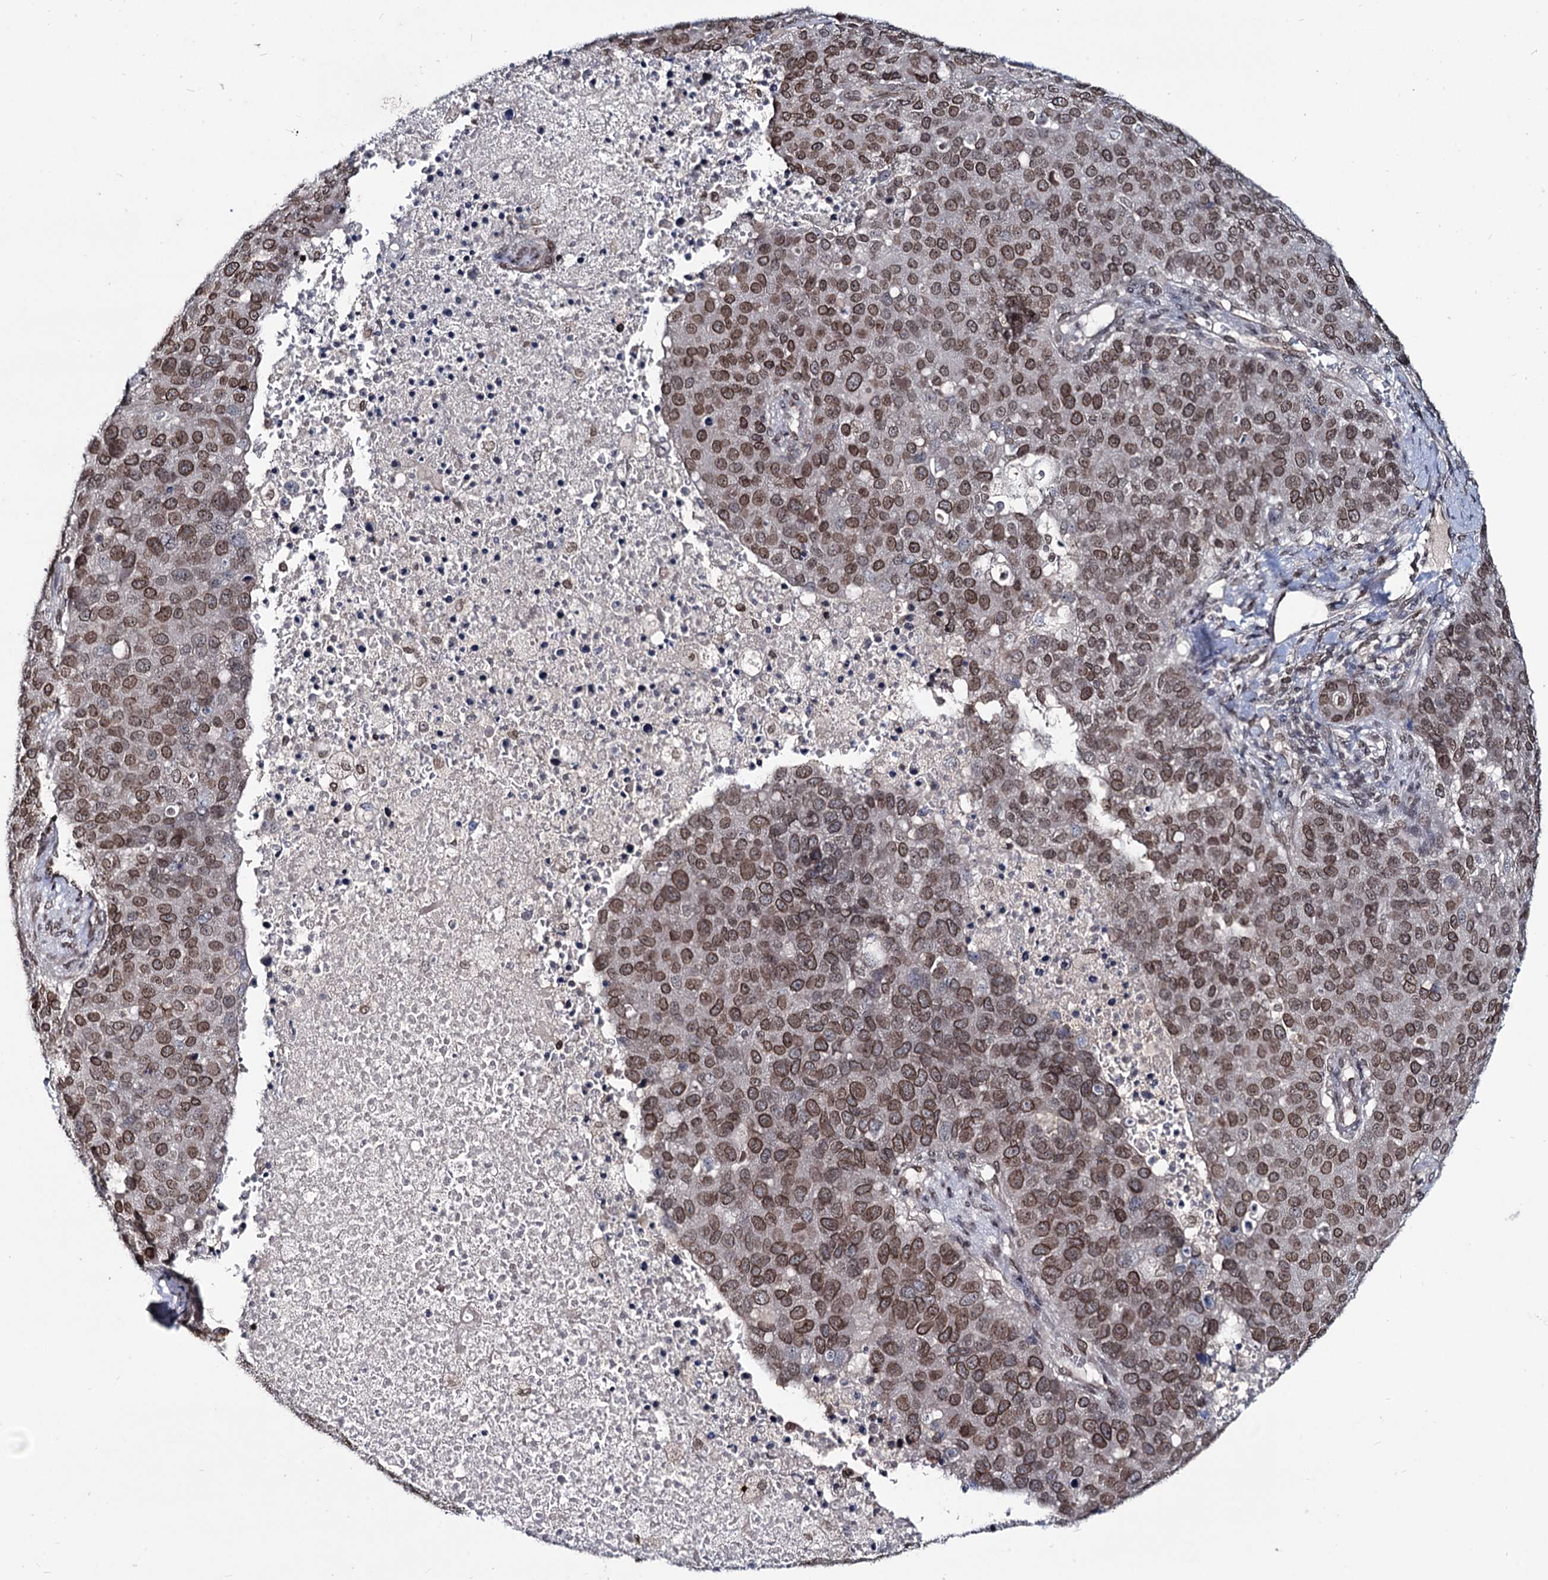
{"staining": {"intensity": "moderate", "quantity": ">75%", "location": "cytoplasmic/membranous,nuclear"}, "tissue": "pancreatic cancer", "cell_type": "Tumor cells", "image_type": "cancer", "snomed": [{"axis": "morphology", "description": "Adenocarcinoma, NOS"}, {"axis": "topography", "description": "Pancreas"}], "caption": "Protein staining of pancreatic cancer tissue reveals moderate cytoplasmic/membranous and nuclear expression in approximately >75% of tumor cells. (Brightfield microscopy of DAB IHC at high magnification).", "gene": "RNF6", "patient": {"sex": "female", "age": 61}}